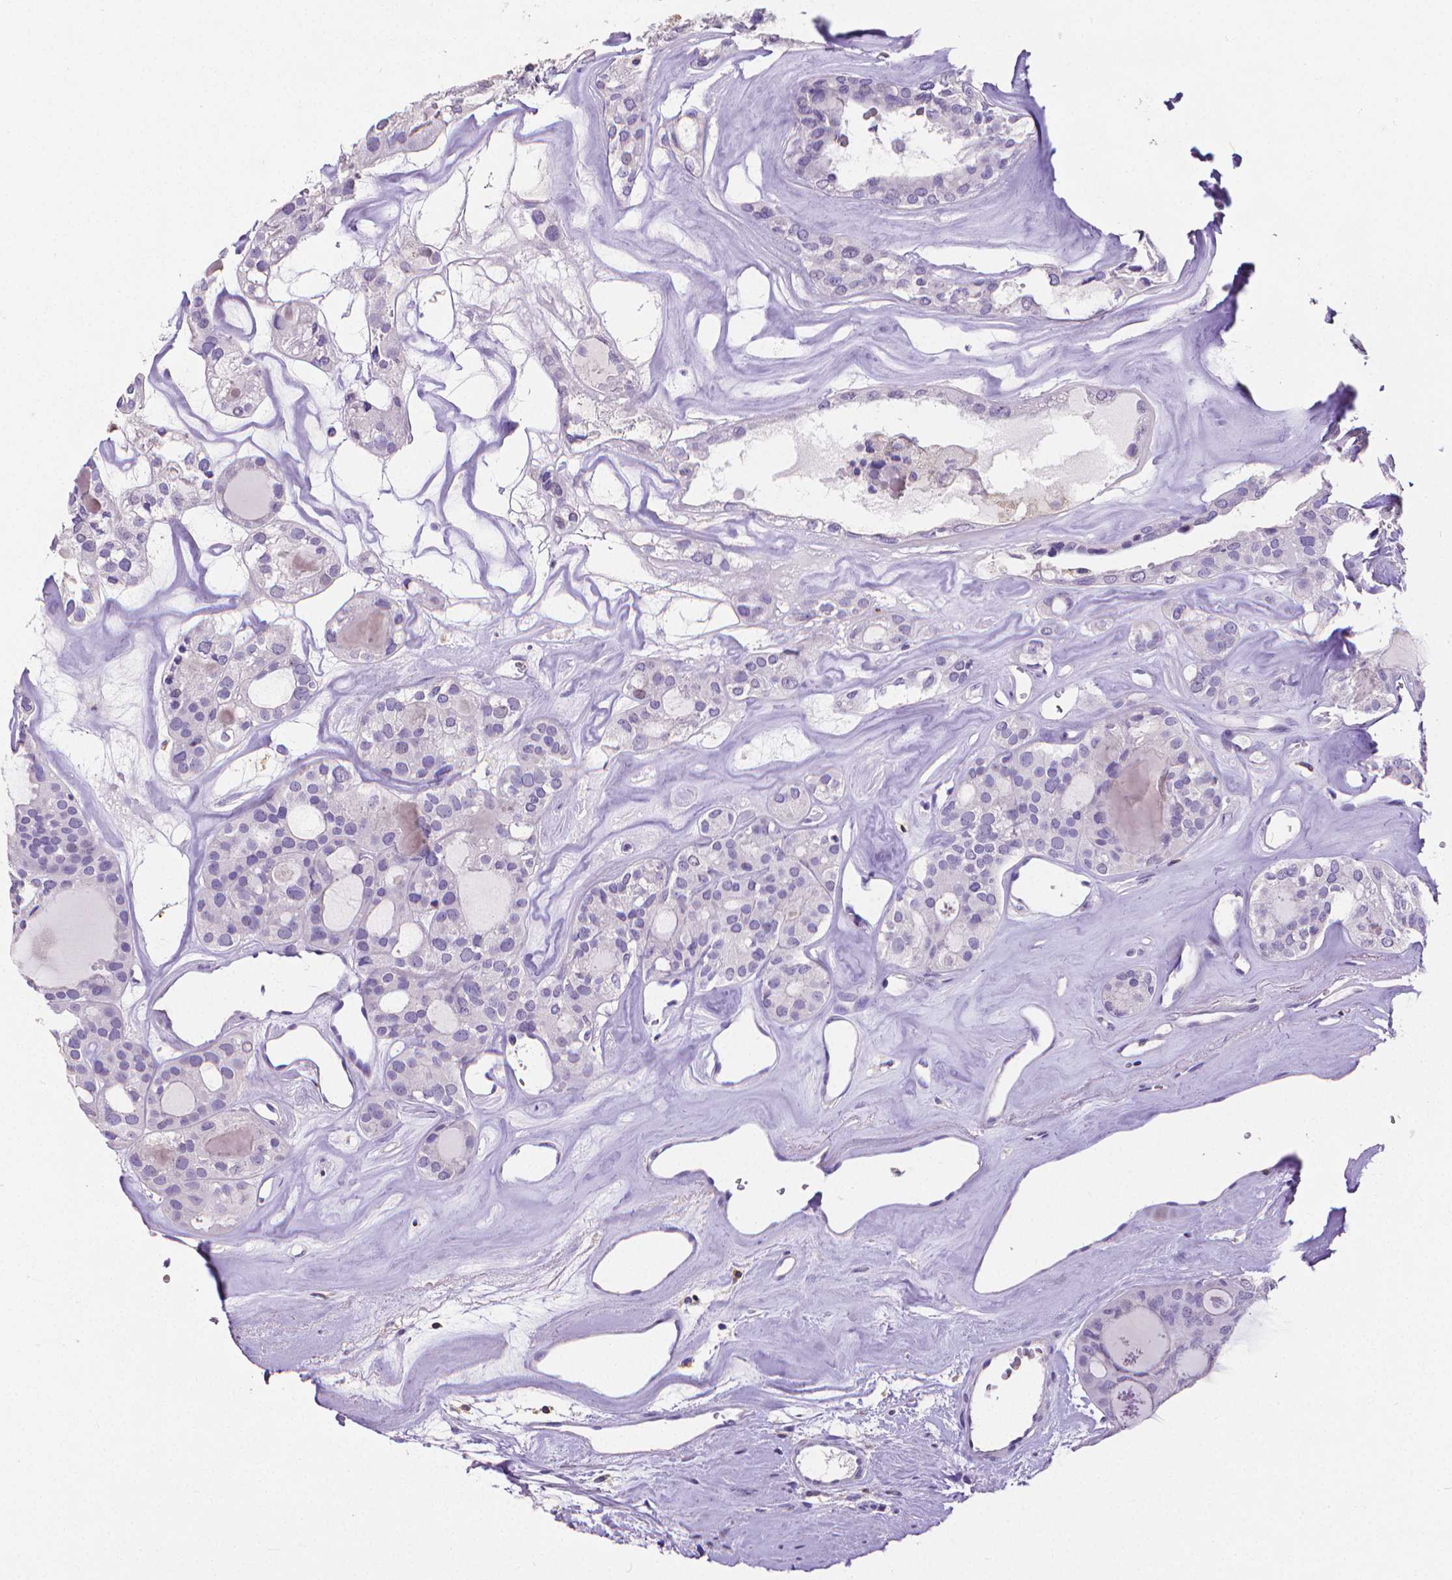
{"staining": {"intensity": "negative", "quantity": "none", "location": "none"}, "tissue": "thyroid cancer", "cell_type": "Tumor cells", "image_type": "cancer", "snomed": [{"axis": "morphology", "description": "Follicular adenoma carcinoma, NOS"}, {"axis": "topography", "description": "Thyroid gland"}], "caption": "IHC of human thyroid cancer displays no expression in tumor cells. (Brightfield microscopy of DAB immunohistochemistry at high magnification).", "gene": "CD4", "patient": {"sex": "male", "age": 75}}